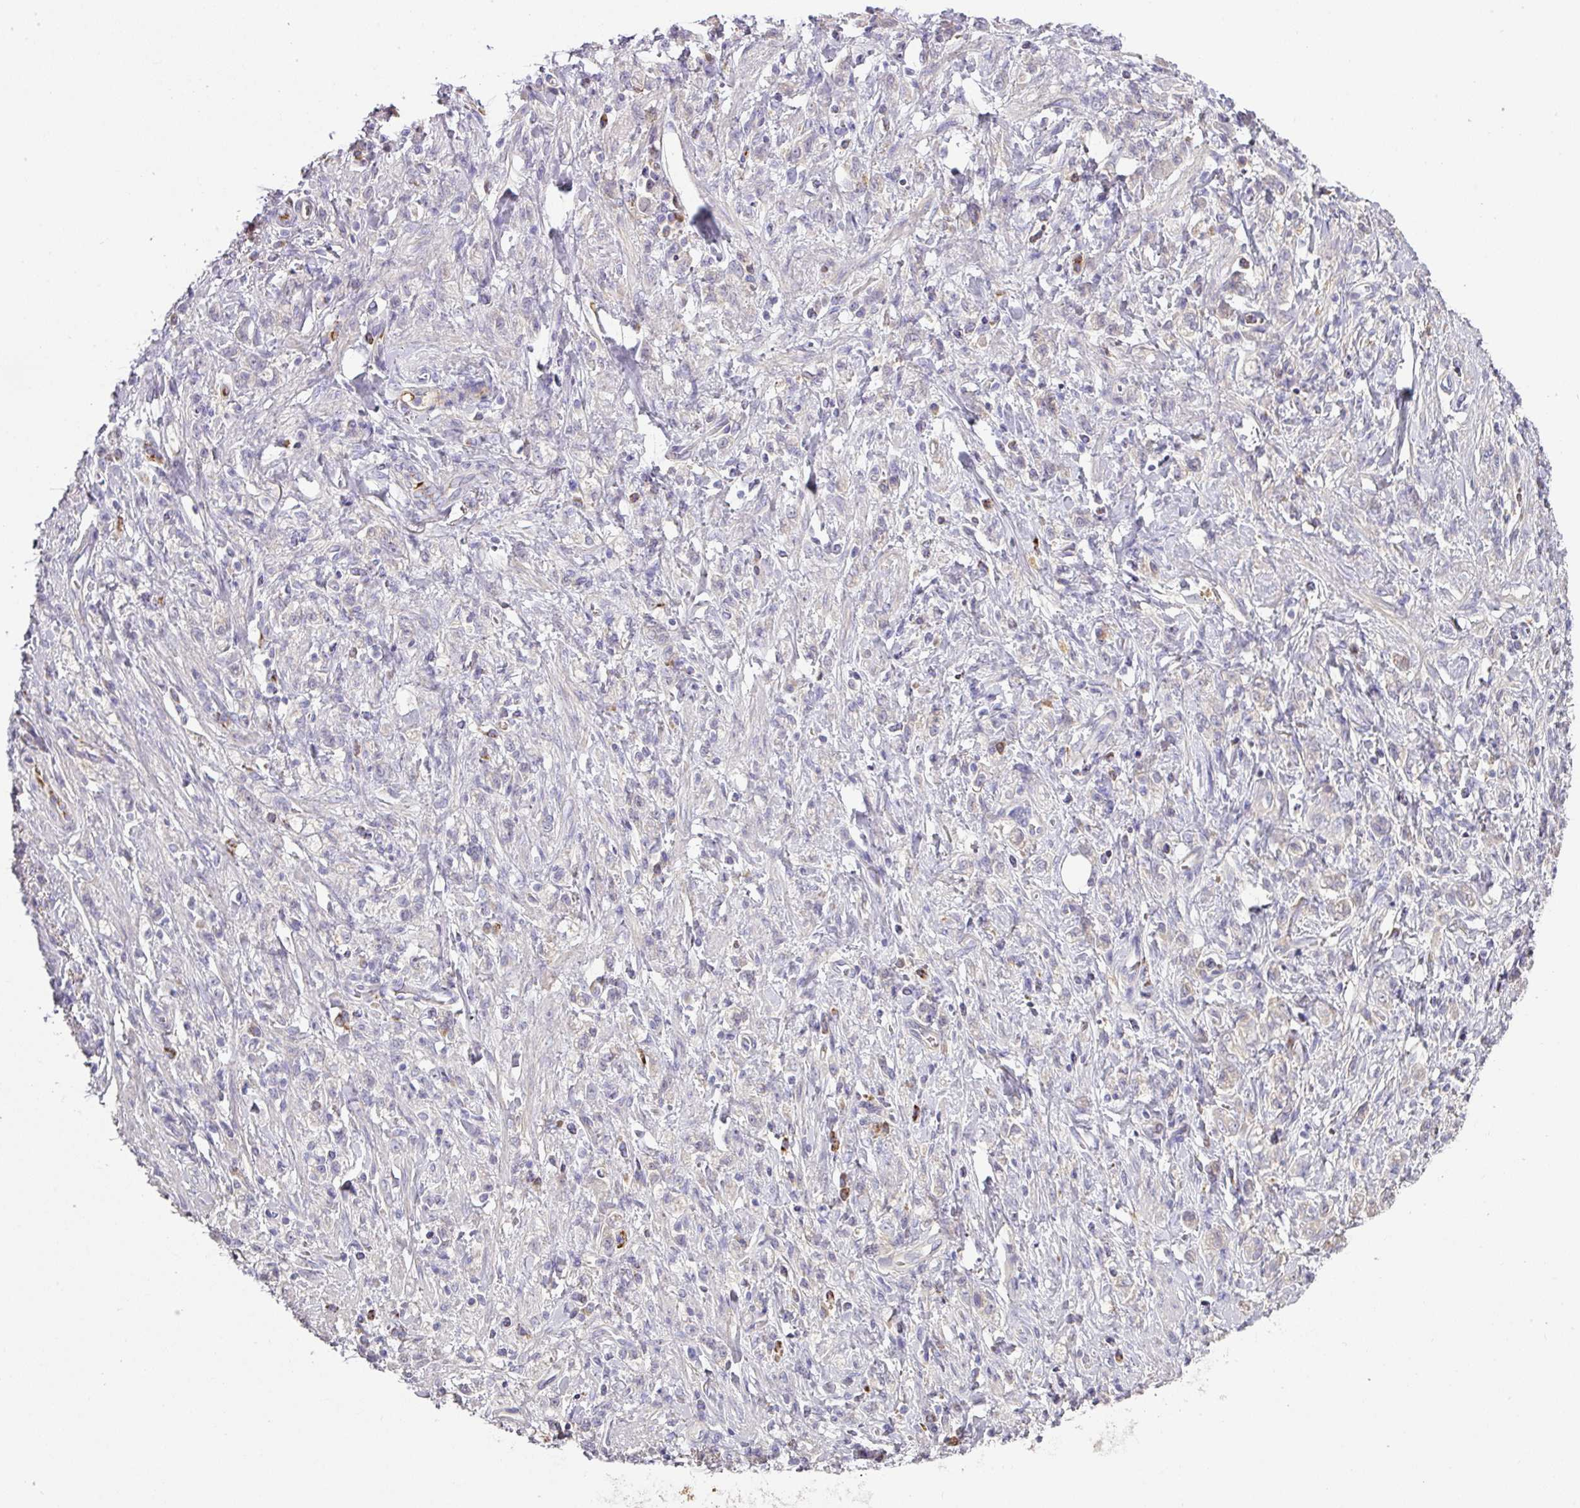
{"staining": {"intensity": "negative", "quantity": "none", "location": "none"}, "tissue": "stomach cancer", "cell_type": "Tumor cells", "image_type": "cancer", "snomed": [{"axis": "morphology", "description": "Adenocarcinoma, NOS"}, {"axis": "topography", "description": "Stomach"}], "caption": "Histopathology image shows no protein expression in tumor cells of stomach cancer tissue. (DAB (3,3'-diaminobenzidine) IHC visualized using brightfield microscopy, high magnification).", "gene": "CCZ1", "patient": {"sex": "male", "age": 77}}